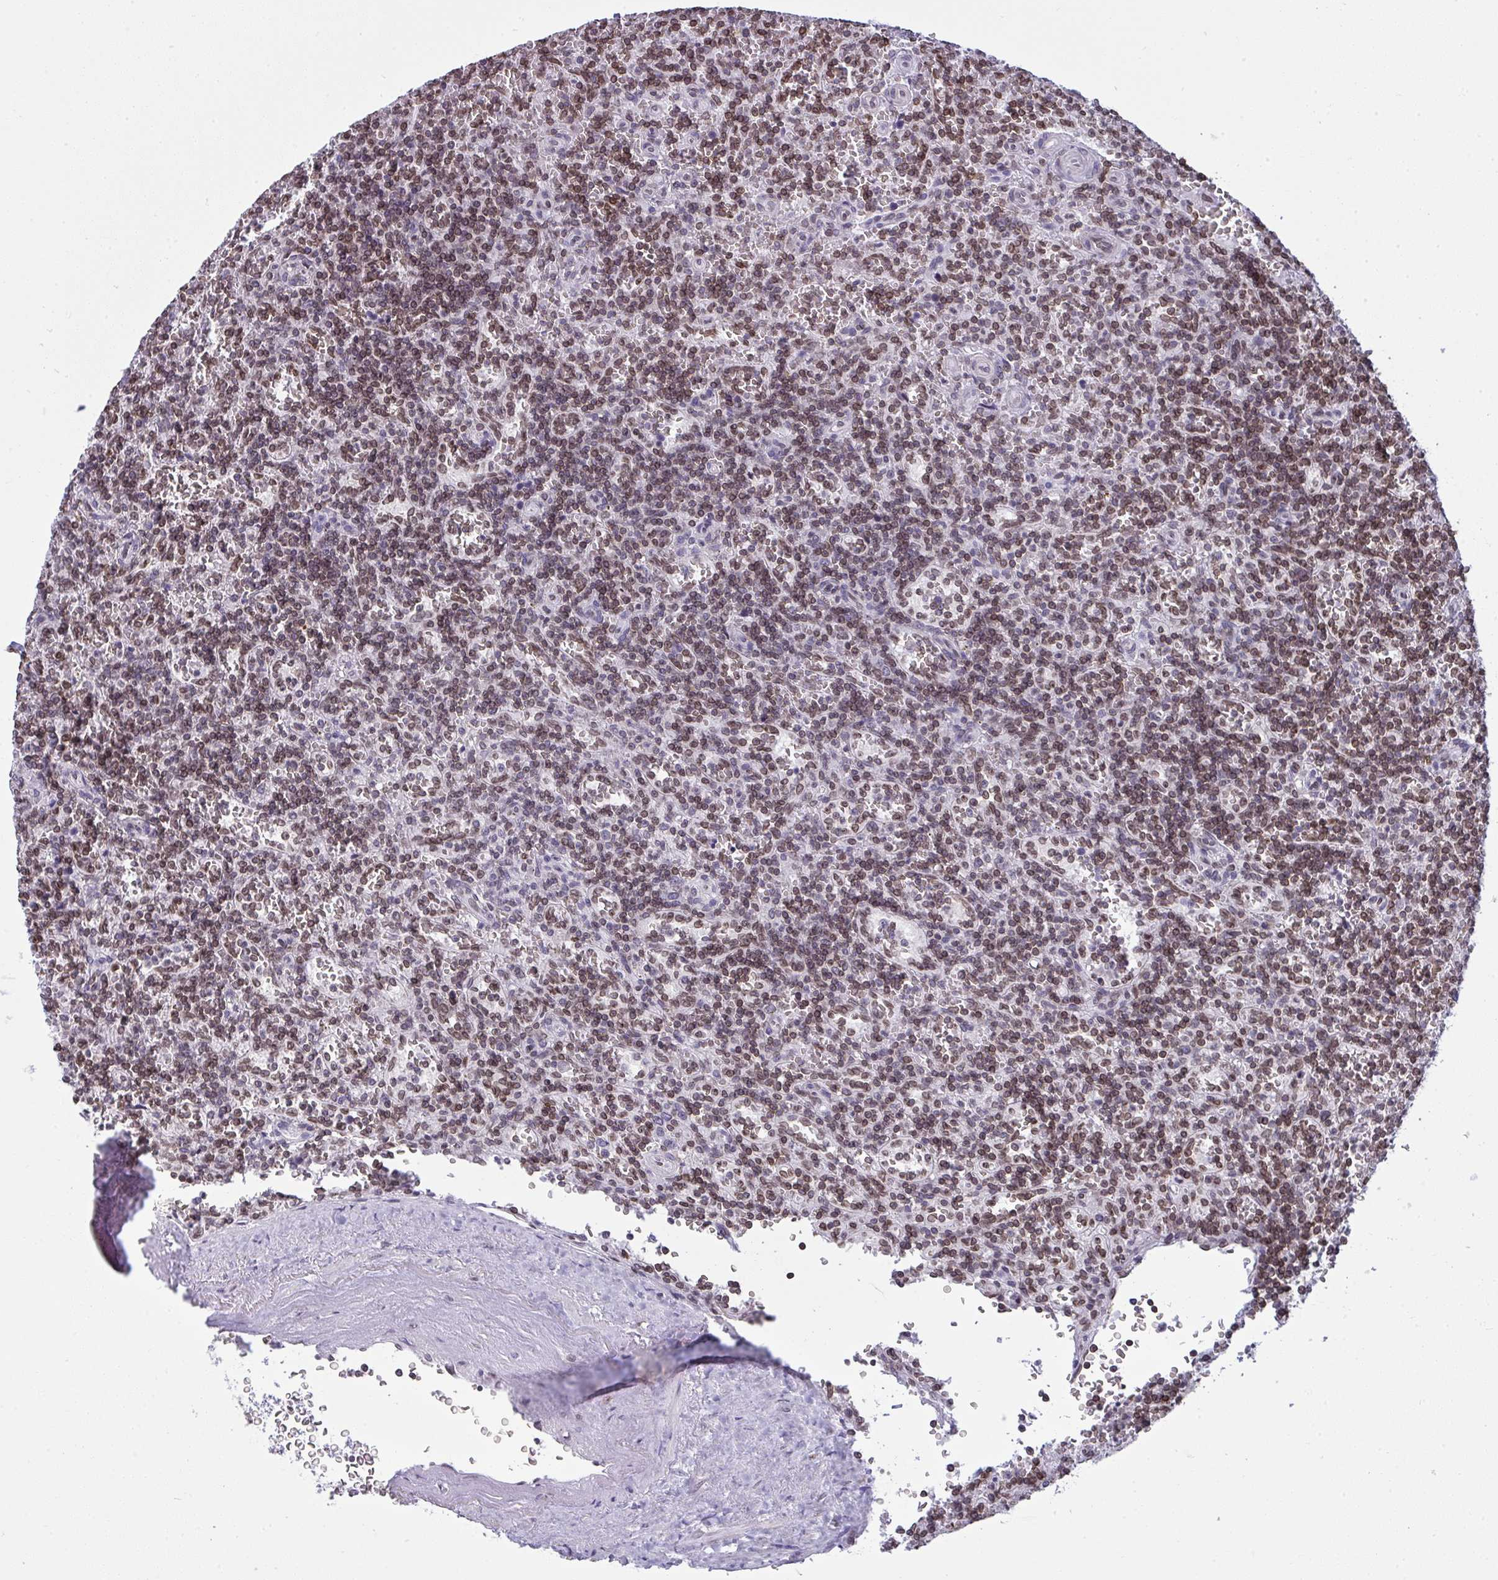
{"staining": {"intensity": "moderate", "quantity": "25%-75%", "location": "cytoplasmic/membranous,nuclear"}, "tissue": "lymphoma", "cell_type": "Tumor cells", "image_type": "cancer", "snomed": [{"axis": "morphology", "description": "Malignant lymphoma, non-Hodgkin's type, Low grade"}, {"axis": "topography", "description": "Spleen"}], "caption": "This histopathology image shows lymphoma stained with IHC to label a protein in brown. The cytoplasmic/membranous and nuclear of tumor cells show moderate positivity for the protein. Nuclei are counter-stained blue.", "gene": "LMNB2", "patient": {"sex": "male", "age": 73}}